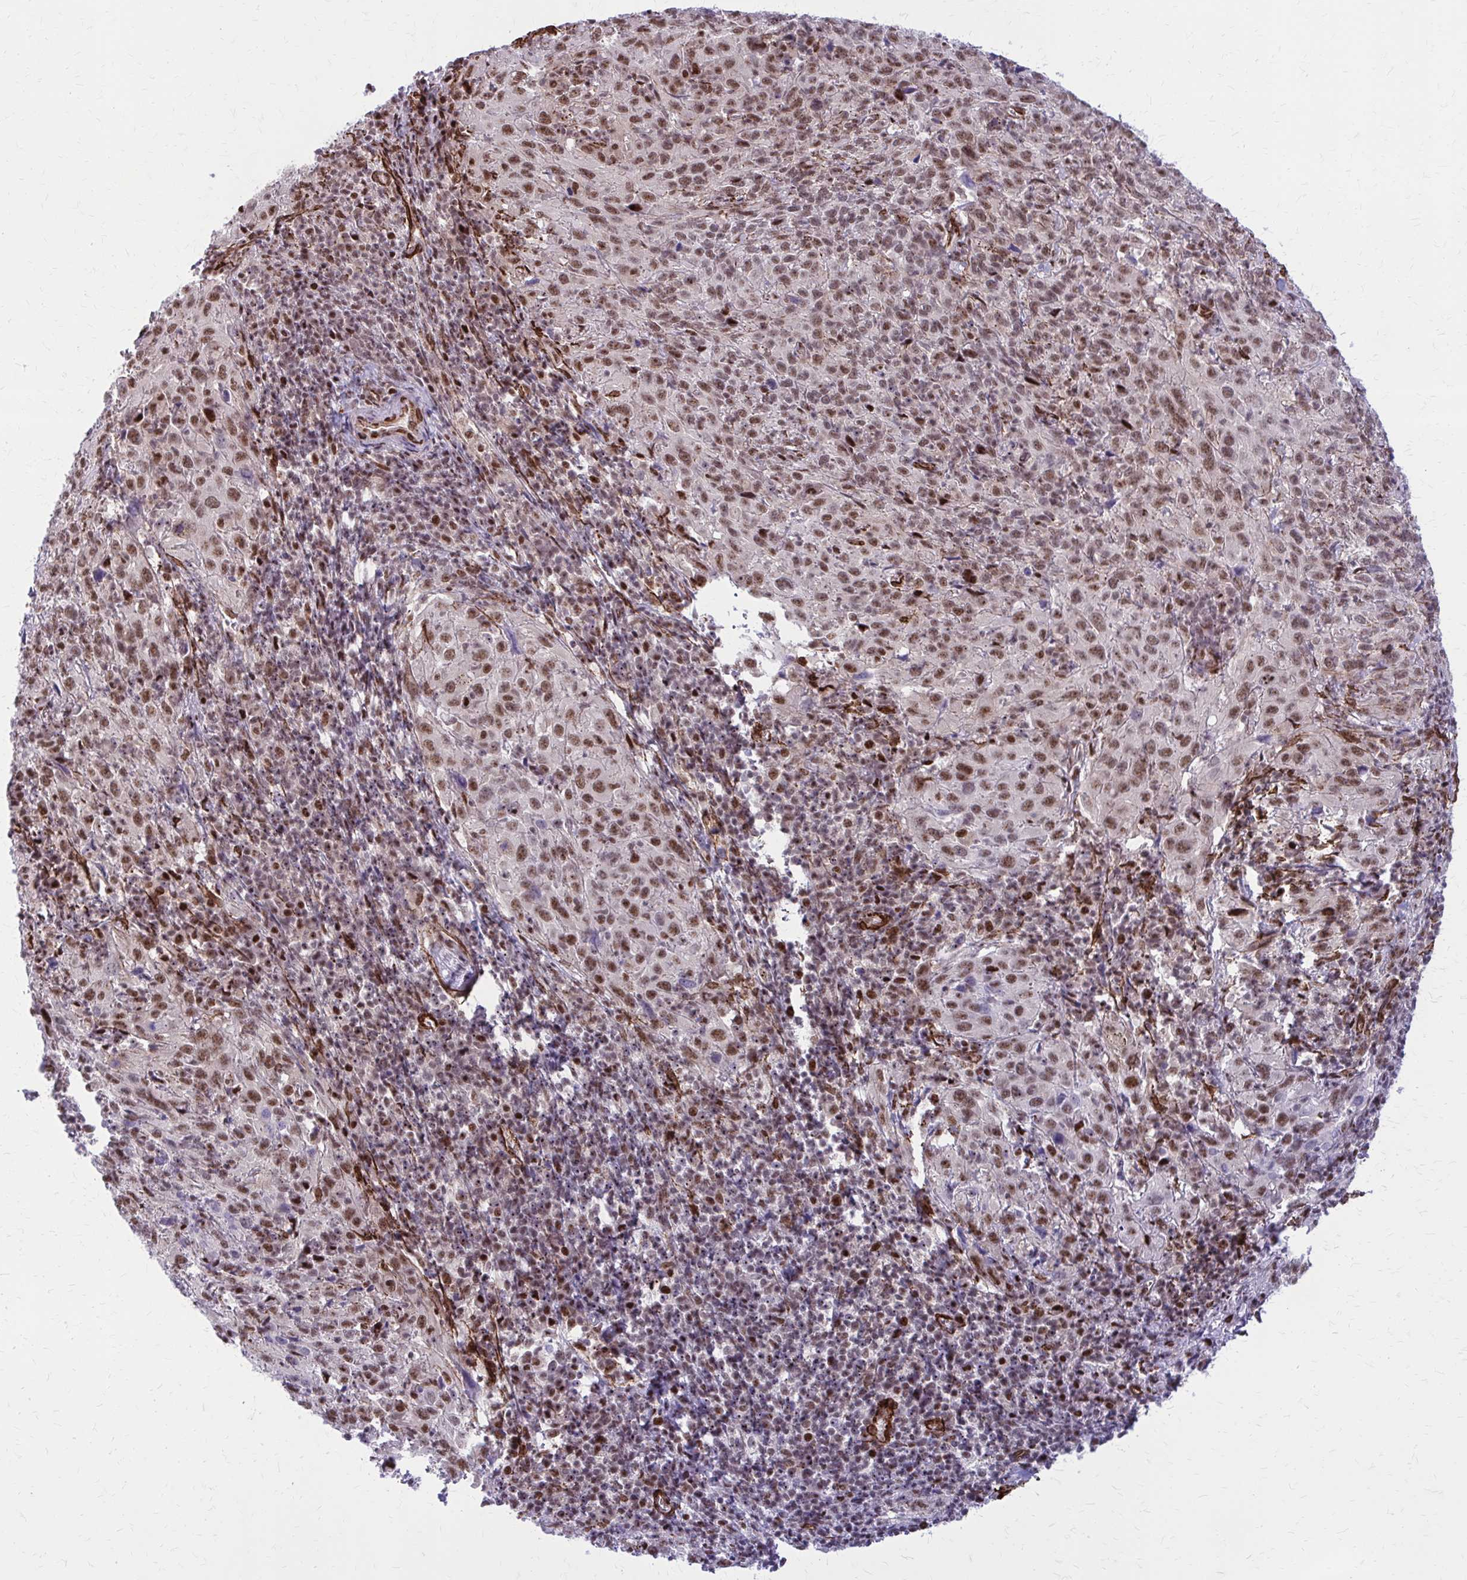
{"staining": {"intensity": "moderate", "quantity": ">75%", "location": "nuclear"}, "tissue": "cervical cancer", "cell_type": "Tumor cells", "image_type": "cancer", "snomed": [{"axis": "morphology", "description": "Squamous cell carcinoma, NOS"}, {"axis": "topography", "description": "Cervix"}], "caption": "DAB immunohistochemical staining of human cervical cancer (squamous cell carcinoma) displays moderate nuclear protein staining in about >75% of tumor cells.", "gene": "NRBF2", "patient": {"sex": "female", "age": 51}}